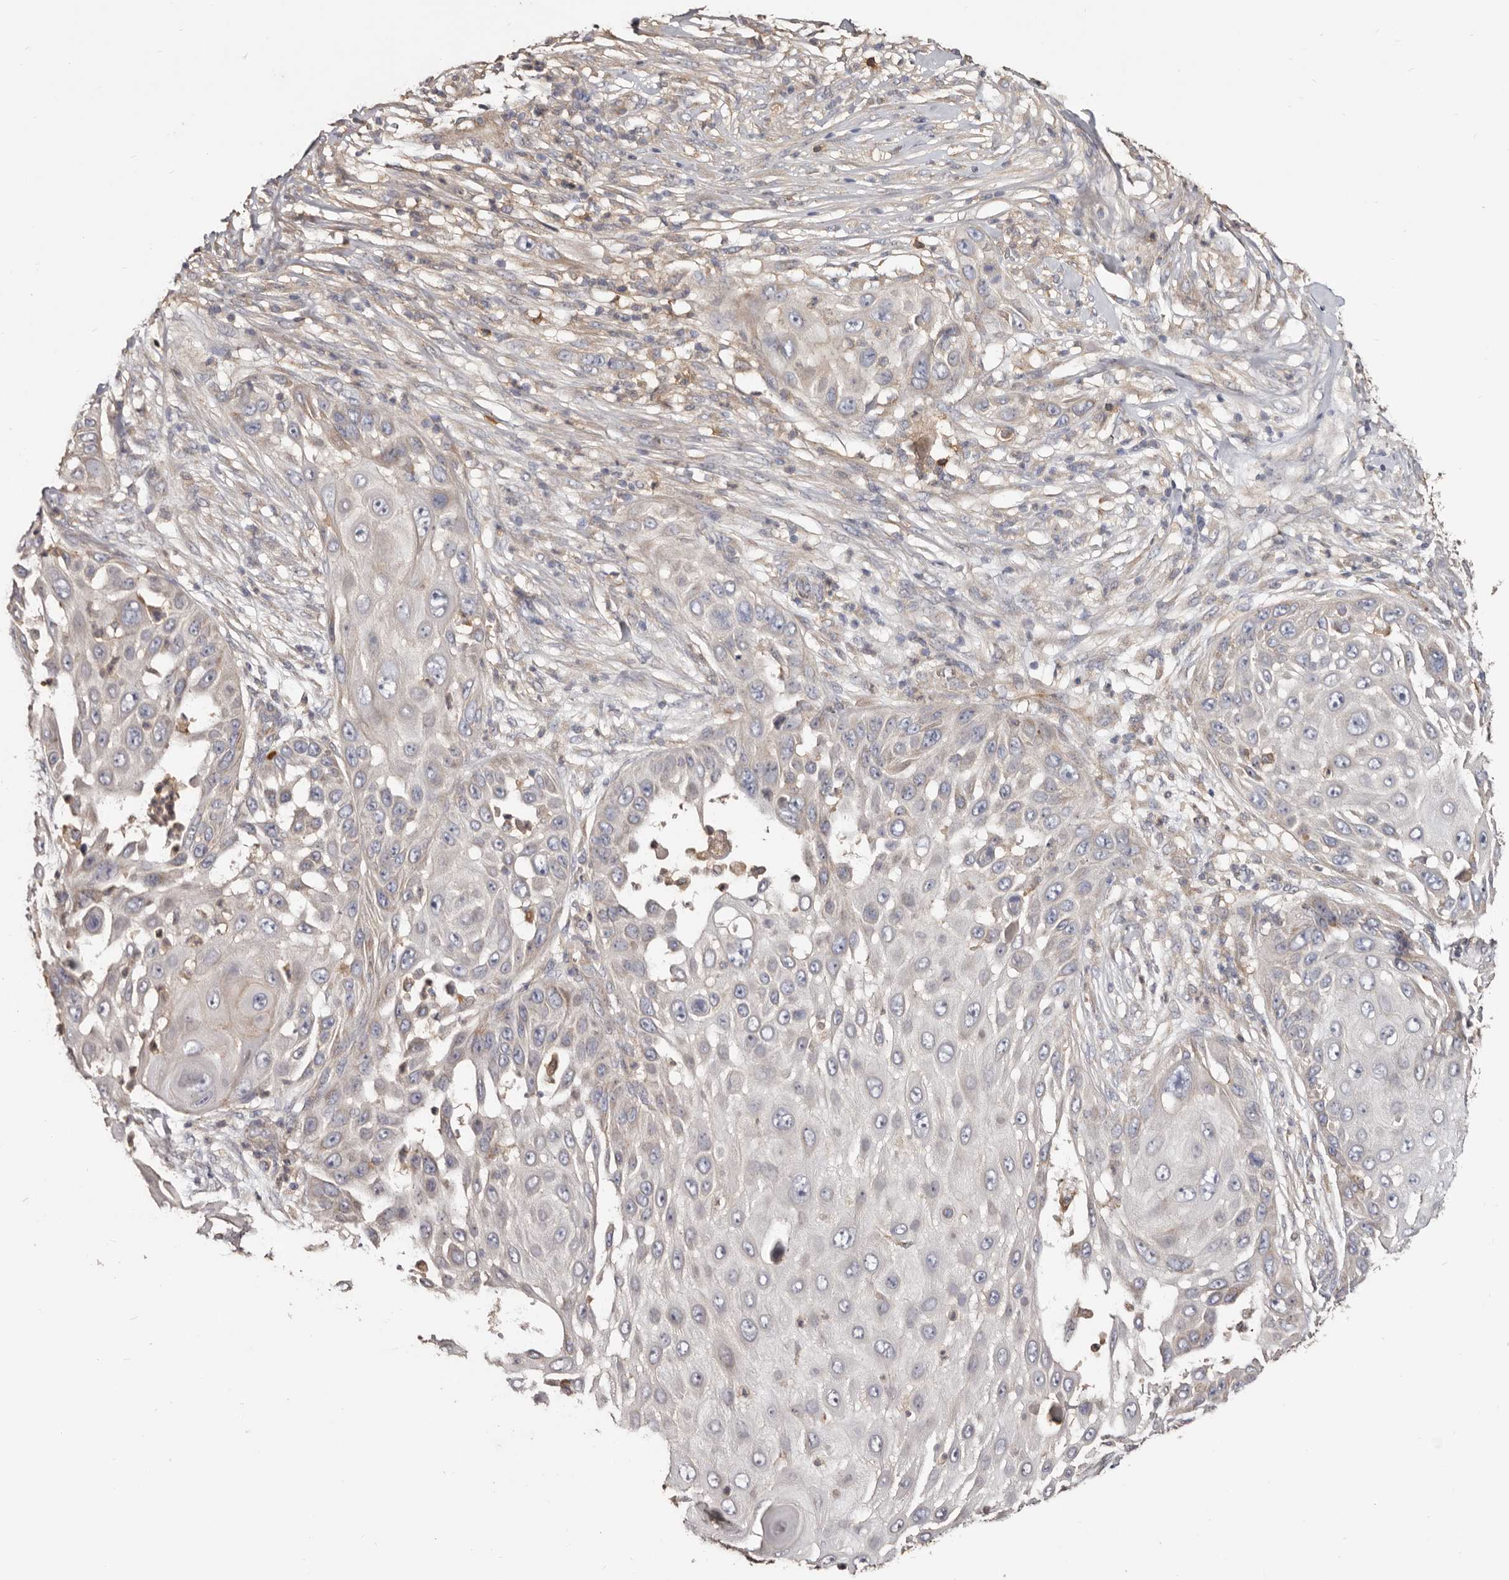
{"staining": {"intensity": "negative", "quantity": "none", "location": "none"}, "tissue": "skin cancer", "cell_type": "Tumor cells", "image_type": "cancer", "snomed": [{"axis": "morphology", "description": "Squamous cell carcinoma, NOS"}, {"axis": "topography", "description": "Skin"}], "caption": "Tumor cells are negative for brown protein staining in skin cancer (squamous cell carcinoma). The staining is performed using DAB brown chromogen with nuclei counter-stained in using hematoxylin.", "gene": "LRRC25", "patient": {"sex": "female", "age": 44}}